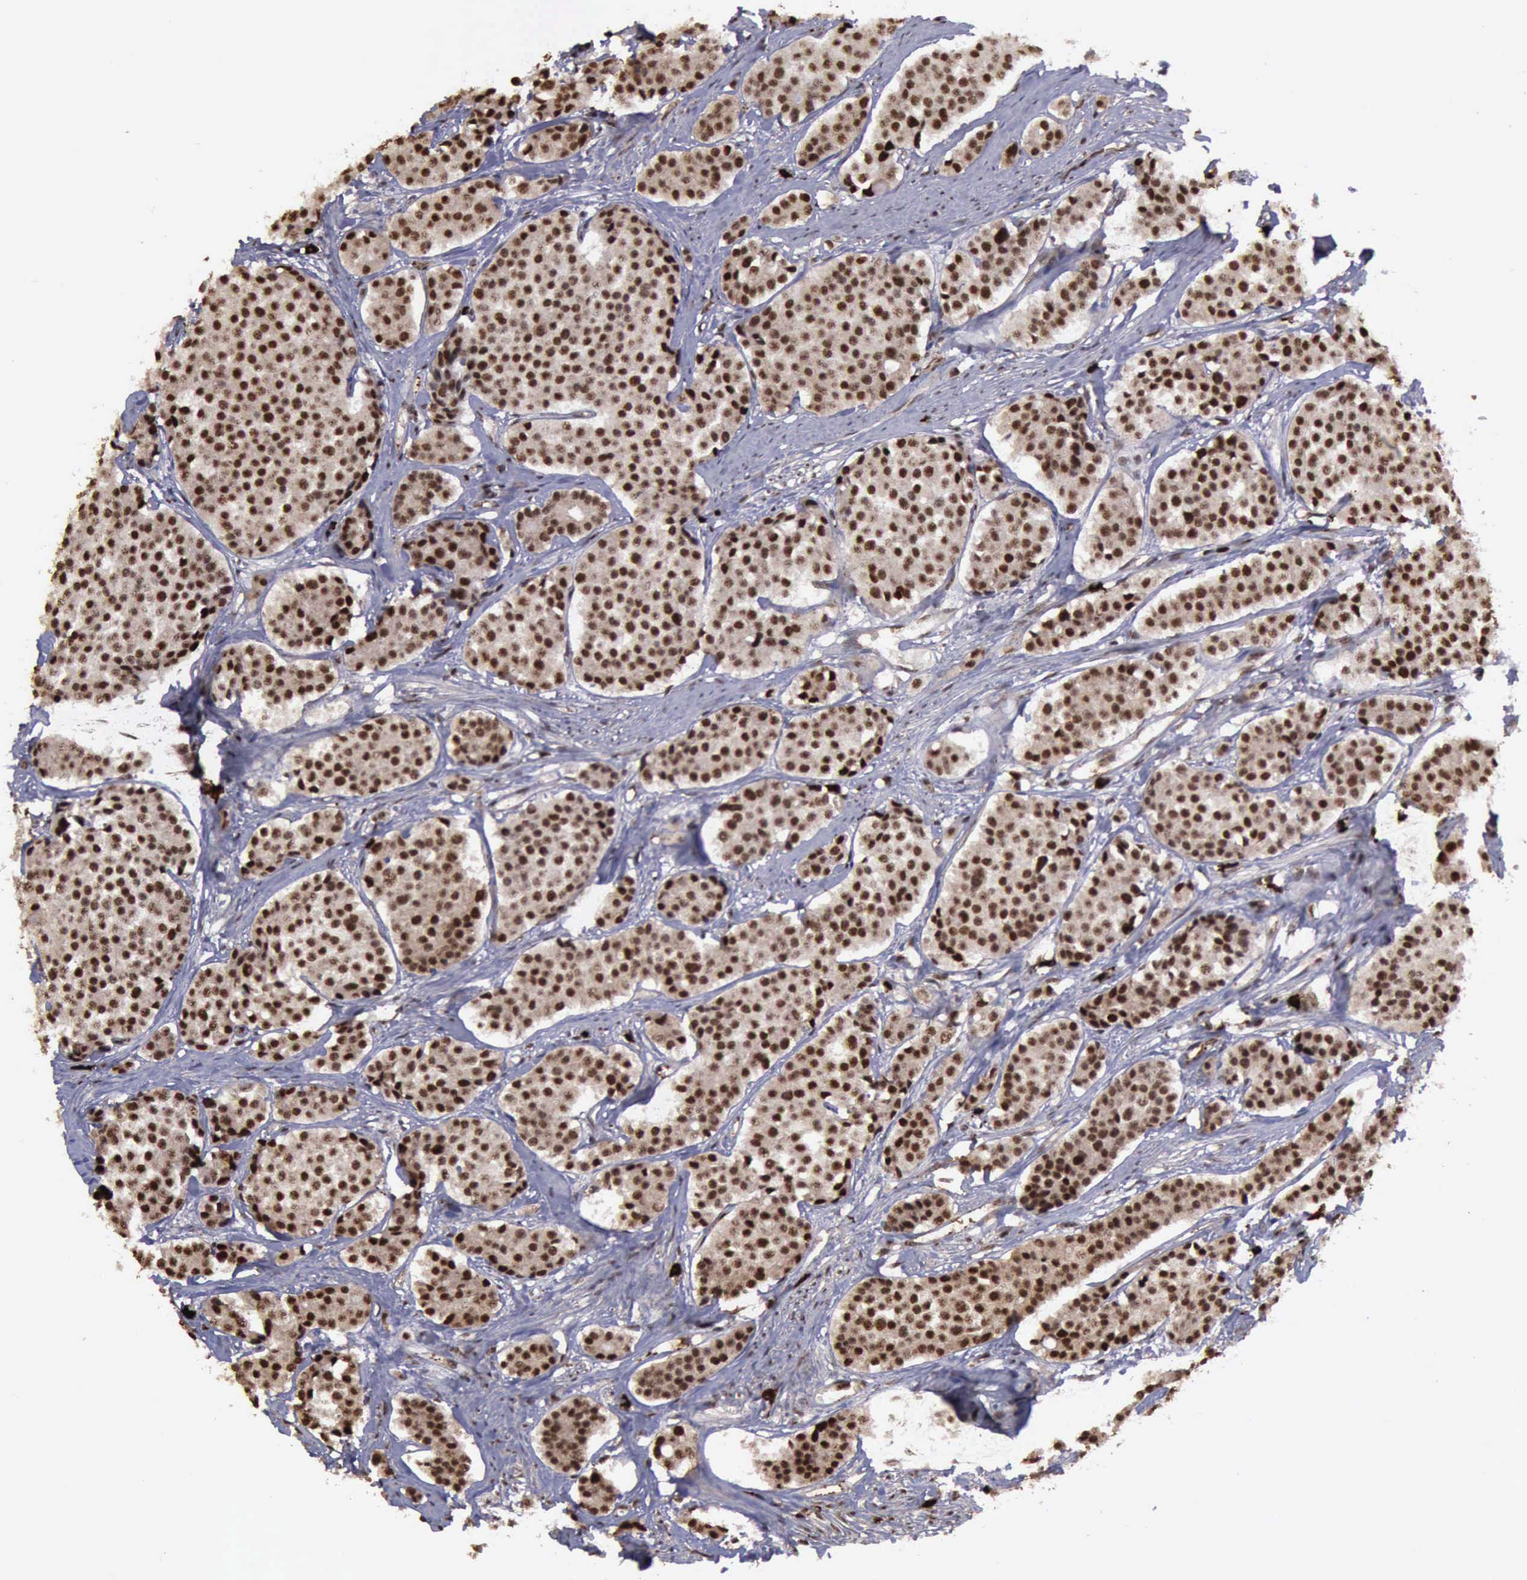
{"staining": {"intensity": "strong", "quantity": ">75%", "location": "cytoplasmic/membranous,nuclear"}, "tissue": "carcinoid", "cell_type": "Tumor cells", "image_type": "cancer", "snomed": [{"axis": "morphology", "description": "Carcinoid, malignant, NOS"}, {"axis": "topography", "description": "Small intestine"}], "caption": "A brown stain labels strong cytoplasmic/membranous and nuclear staining of a protein in human carcinoid (malignant) tumor cells.", "gene": "TRMT2A", "patient": {"sex": "male", "age": 60}}